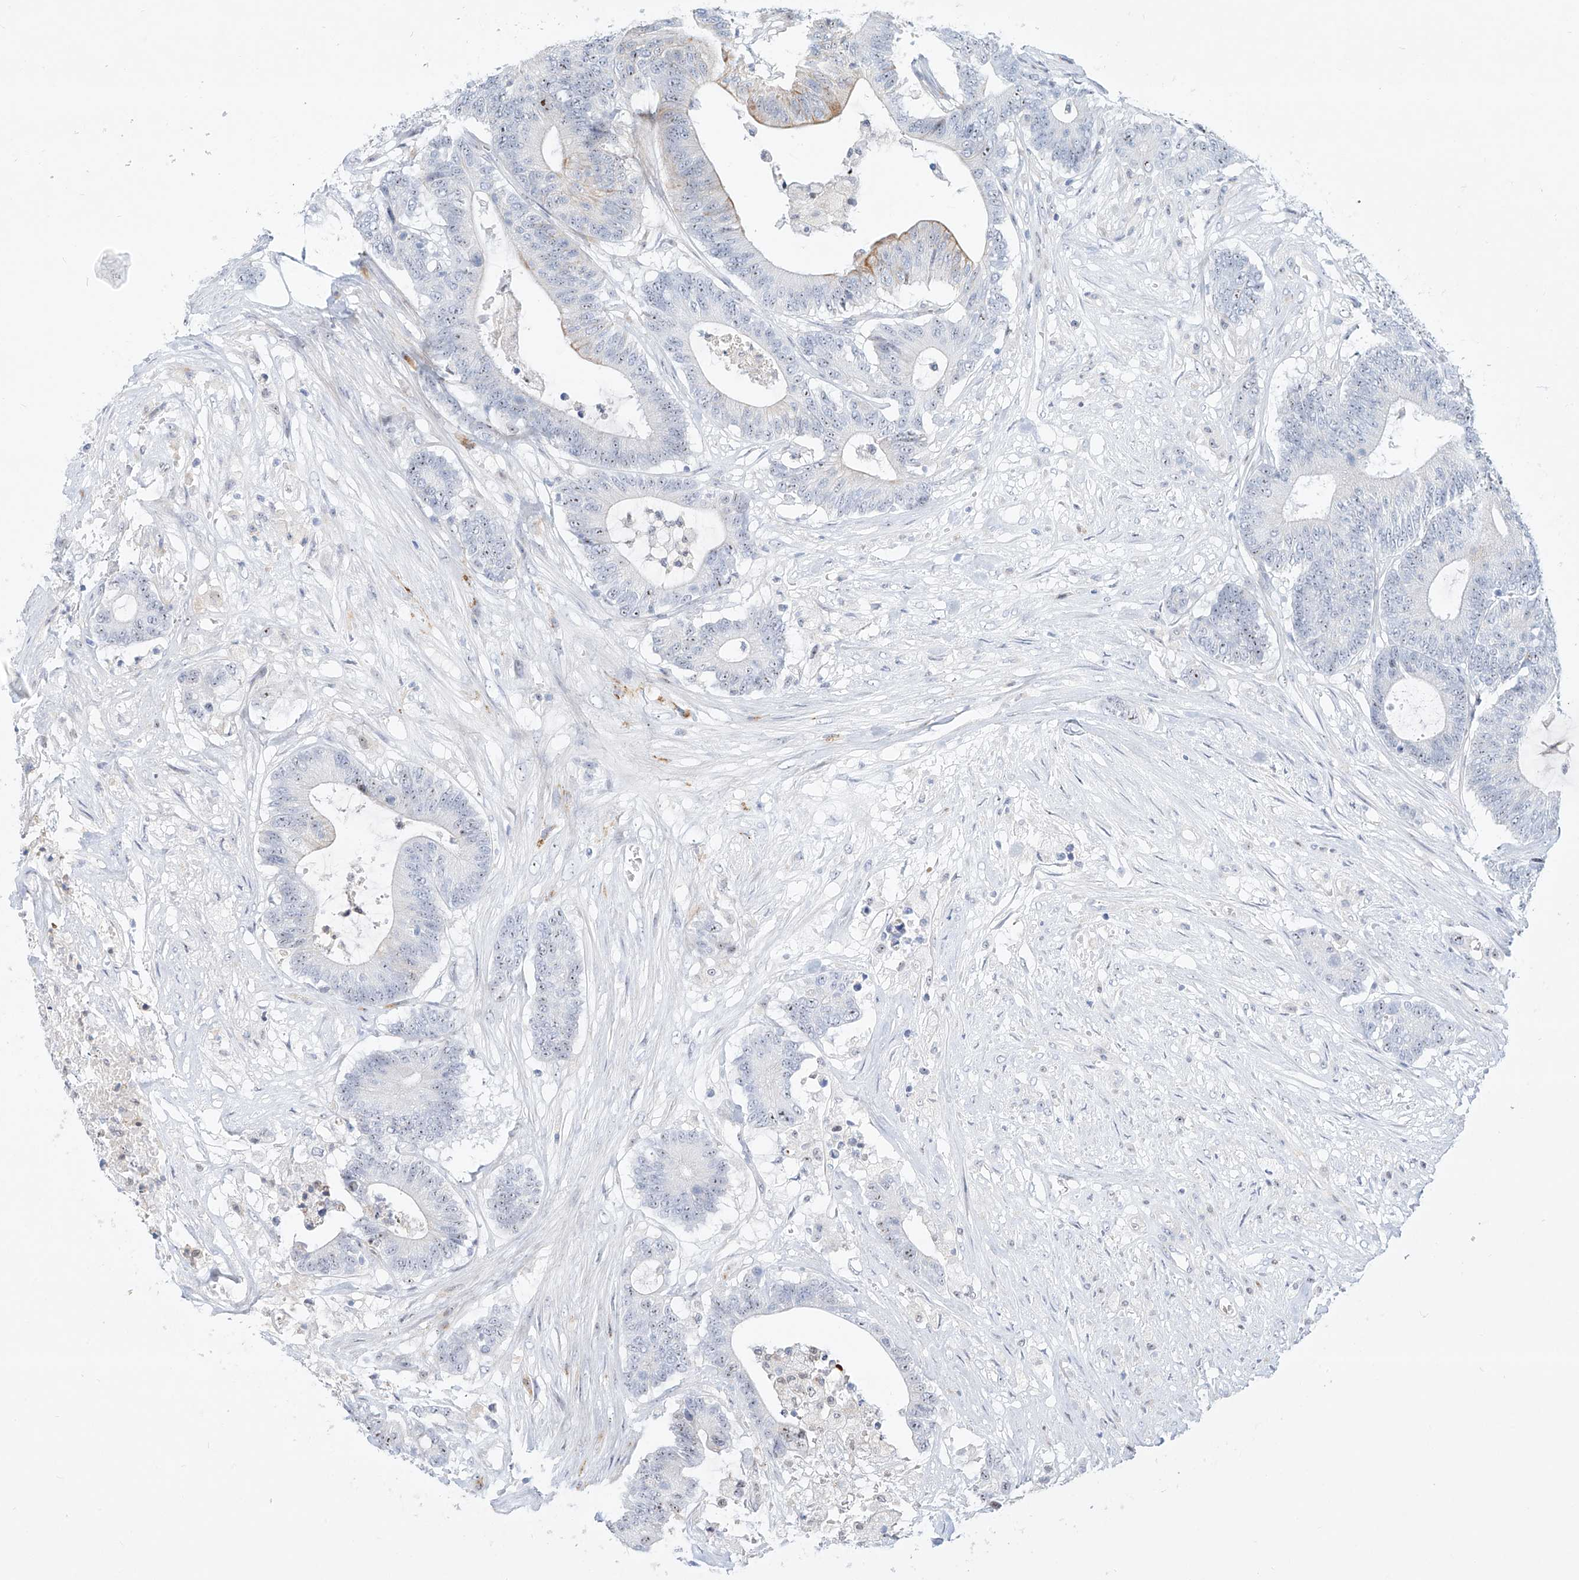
{"staining": {"intensity": "negative", "quantity": "none", "location": "none"}, "tissue": "colorectal cancer", "cell_type": "Tumor cells", "image_type": "cancer", "snomed": [{"axis": "morphology", "description": "Adenocarcinoma, NOS"}, {"axis": "topography", "description": "Colon"}], "caption": "High magnification brightfield microscopy of colorectal cancer stained with DAB (3,3'-diaminobenzidine) (brown) and counterstained with hematoxylin (blue): tumor cells show no significant staining.", "gene": "SNU13", "patient": {"sex": "female", "age": 84}}